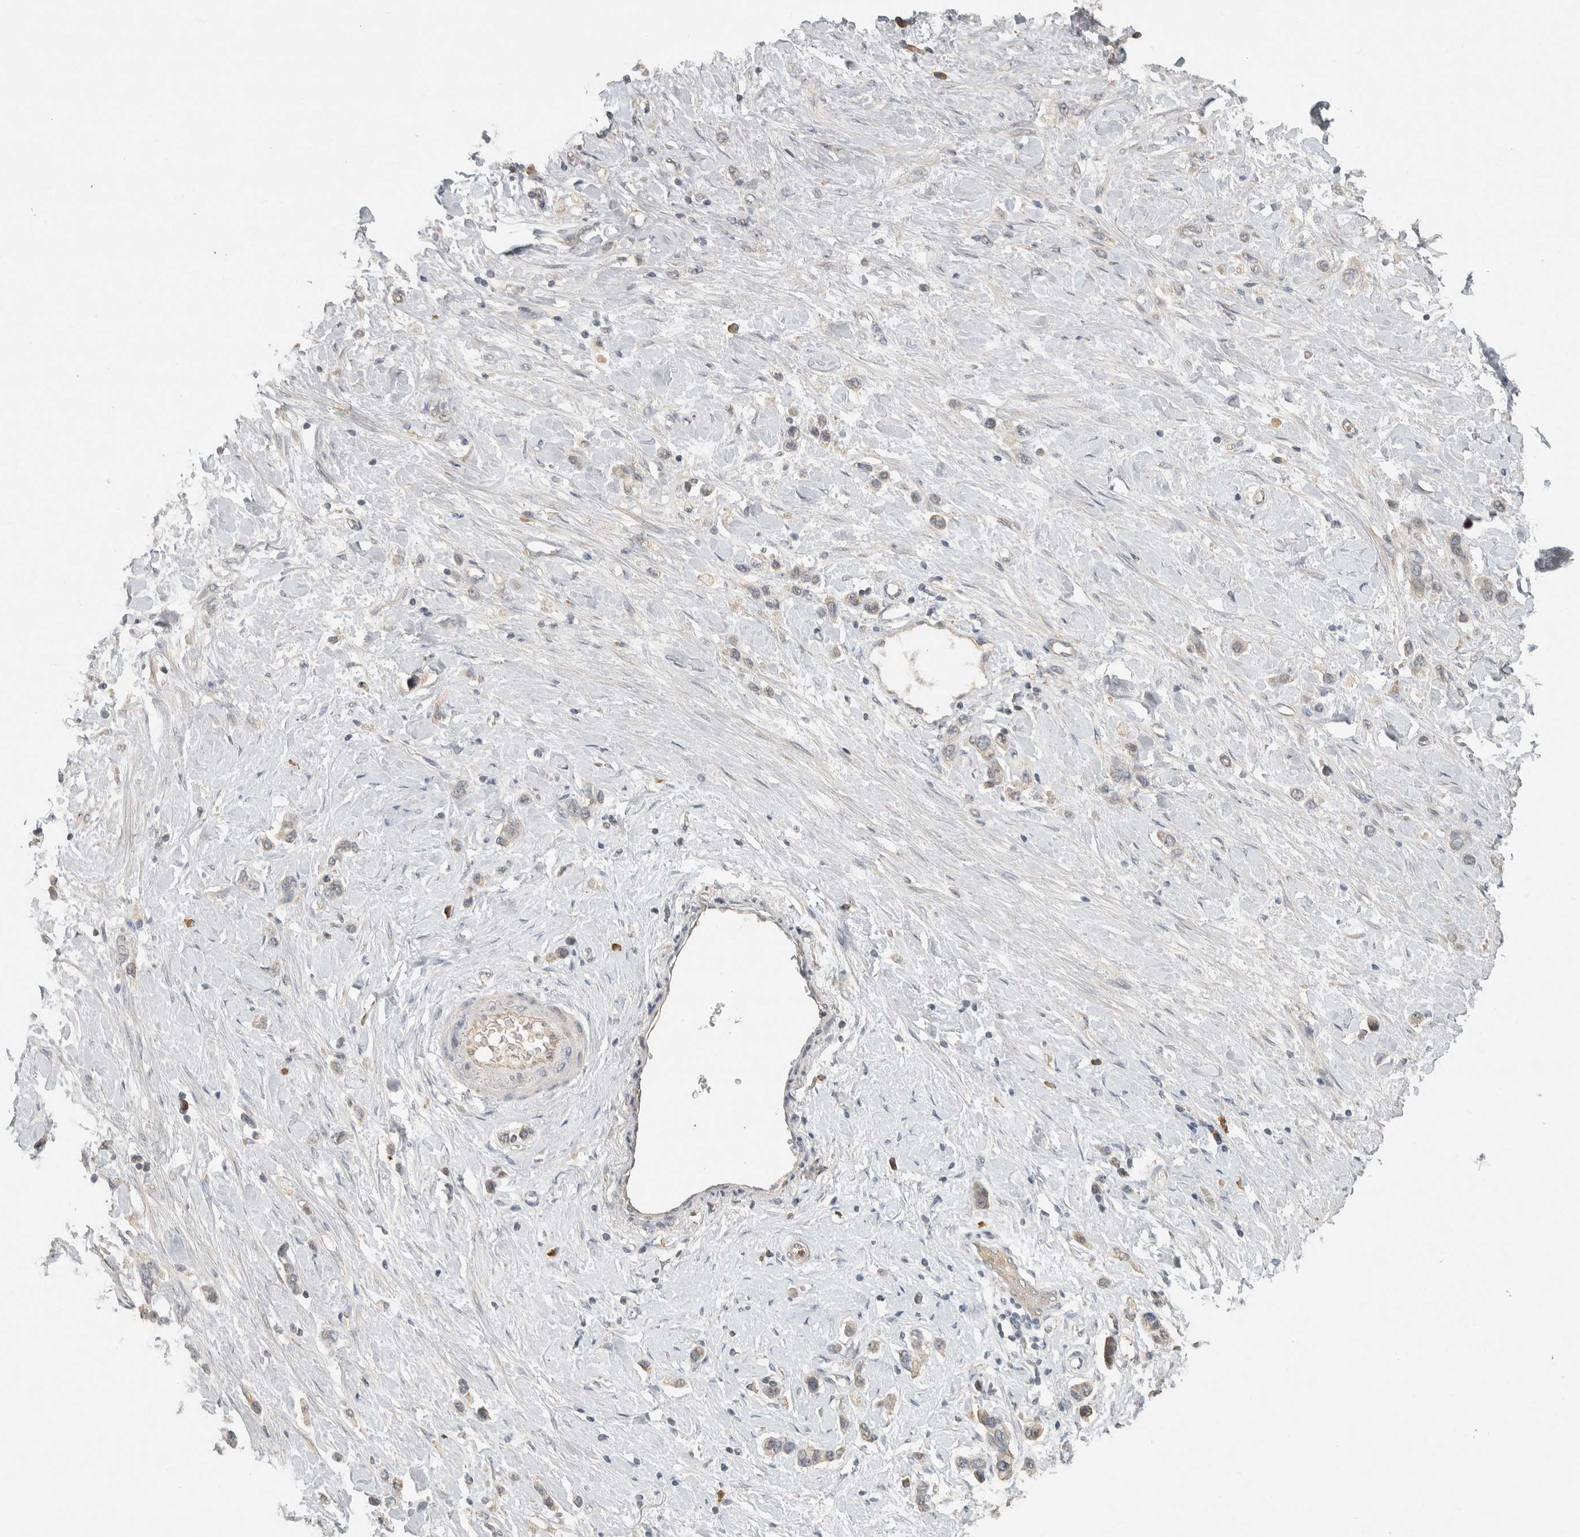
{"staining": {"intensity": "weak", "quantity": "<25%", "location": "cytoplasmic/membranous"}, "tissue": "stomach cancer", "cell_type": "Tumor cells", "image_type": "cancer", "snomed": [{"axis": "morphology", "description": "Adenocarcinoma, NOS"}, {"axis": "topography", "description": "Stomach"}], "caption": "The histopathology image reveals no staining of tumor cells in stomach adenocarcinoma.", "gene": "EIF3H", "patient": {"sex": "female", "age": 65}}